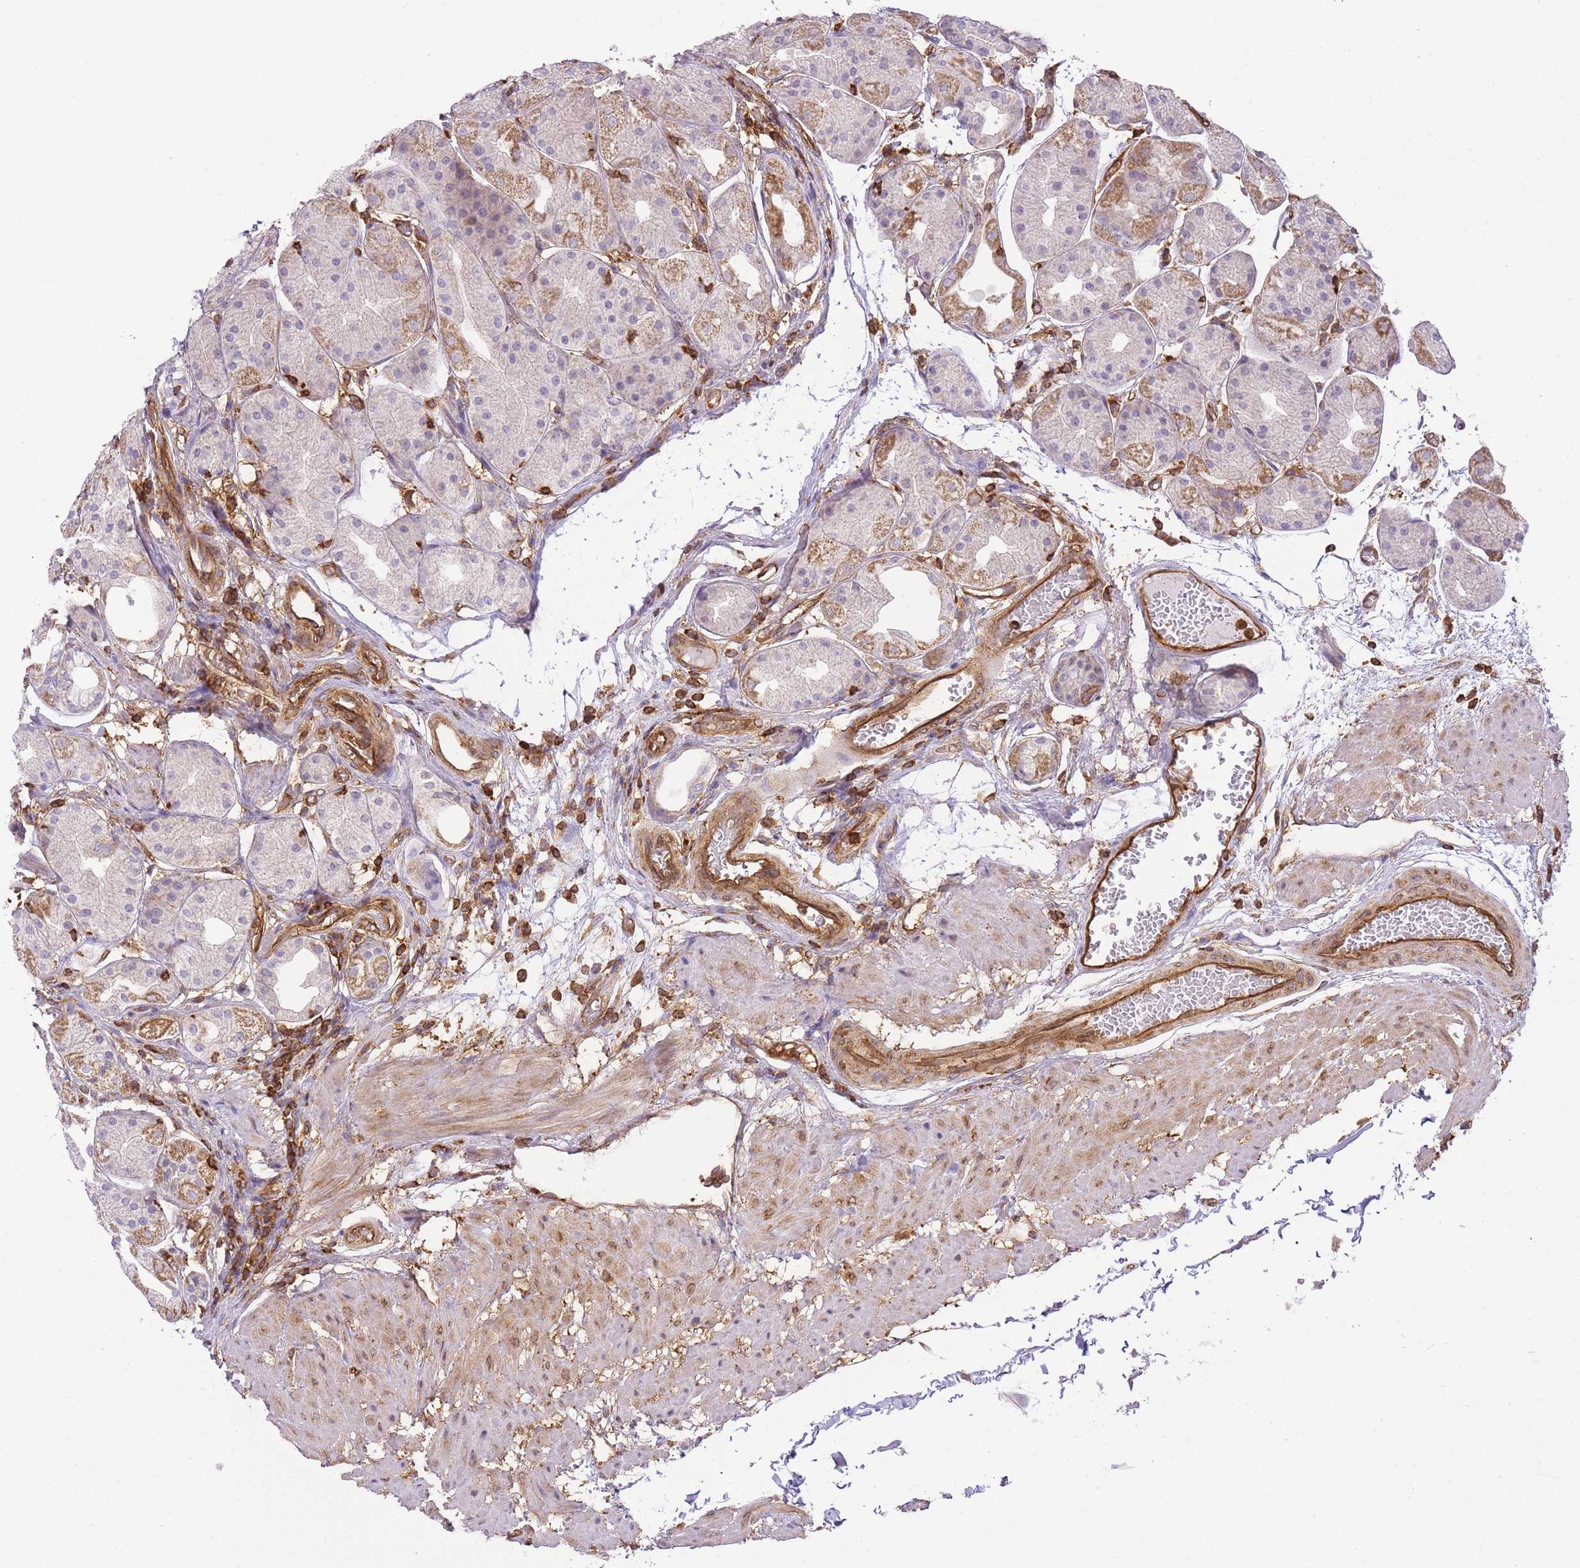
{"staining": {"intensity": "moderate", "quantity": "25%-75%", "location": "cytoplasmic/membranous"}, "tissue": "stomach", "cell_type": "Glandular cells", "image_type": "normal", "snomed": [{"axis": "morphology", "description": "Normal tissue, NOS"}, {"axis": "topography", "description": "Stomach, upper"}], "caption": "Benign stomach exhibits moderate cytoplasmic/membranous staining in approximately 25%-75% of glandular cells.", "gene": "MSN", "patient": {"sex": "male", "age": 72}}